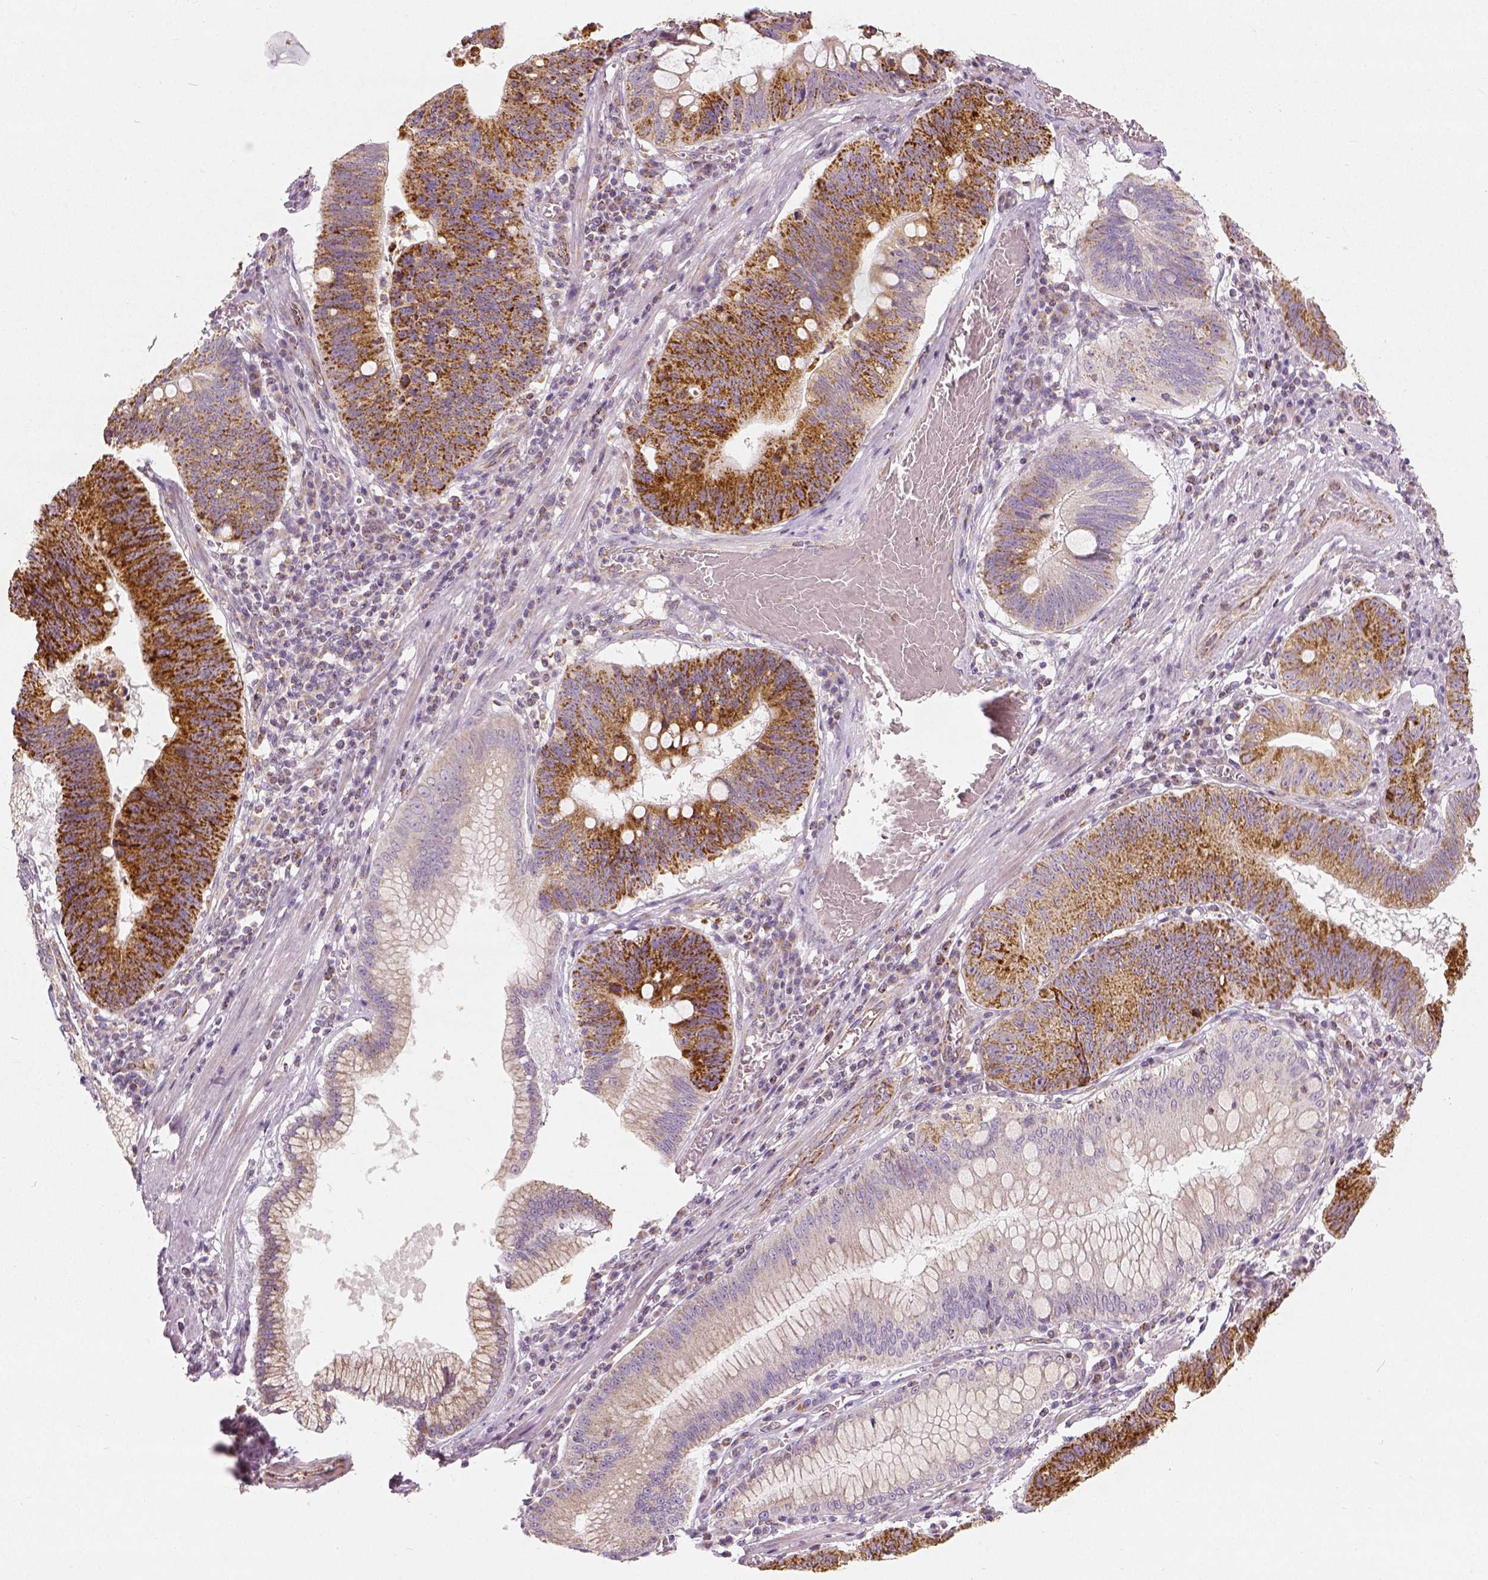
{"staining": {"intensity": "strong", "quantity": "25%-75%", "location": "cytoplasmic/membranous"}, "tissue": "stomach cancer", "cell_type": "Tumor cells", "image_type": "cancer", "snomed": [{"axis": "morphology", "description": "Adenocarcinoma, NOS"}, {"axis": "topography", "description": "Stomach"}], "caption": "Protein staining of stomach cancer (adenocarcinoma) tissue reveals strong cytoplasmic/membranous staining in approximately 25%-75% of tumor cells.", "gene": "PGAM5", "patient": {"sex": "male", "age": 59}}